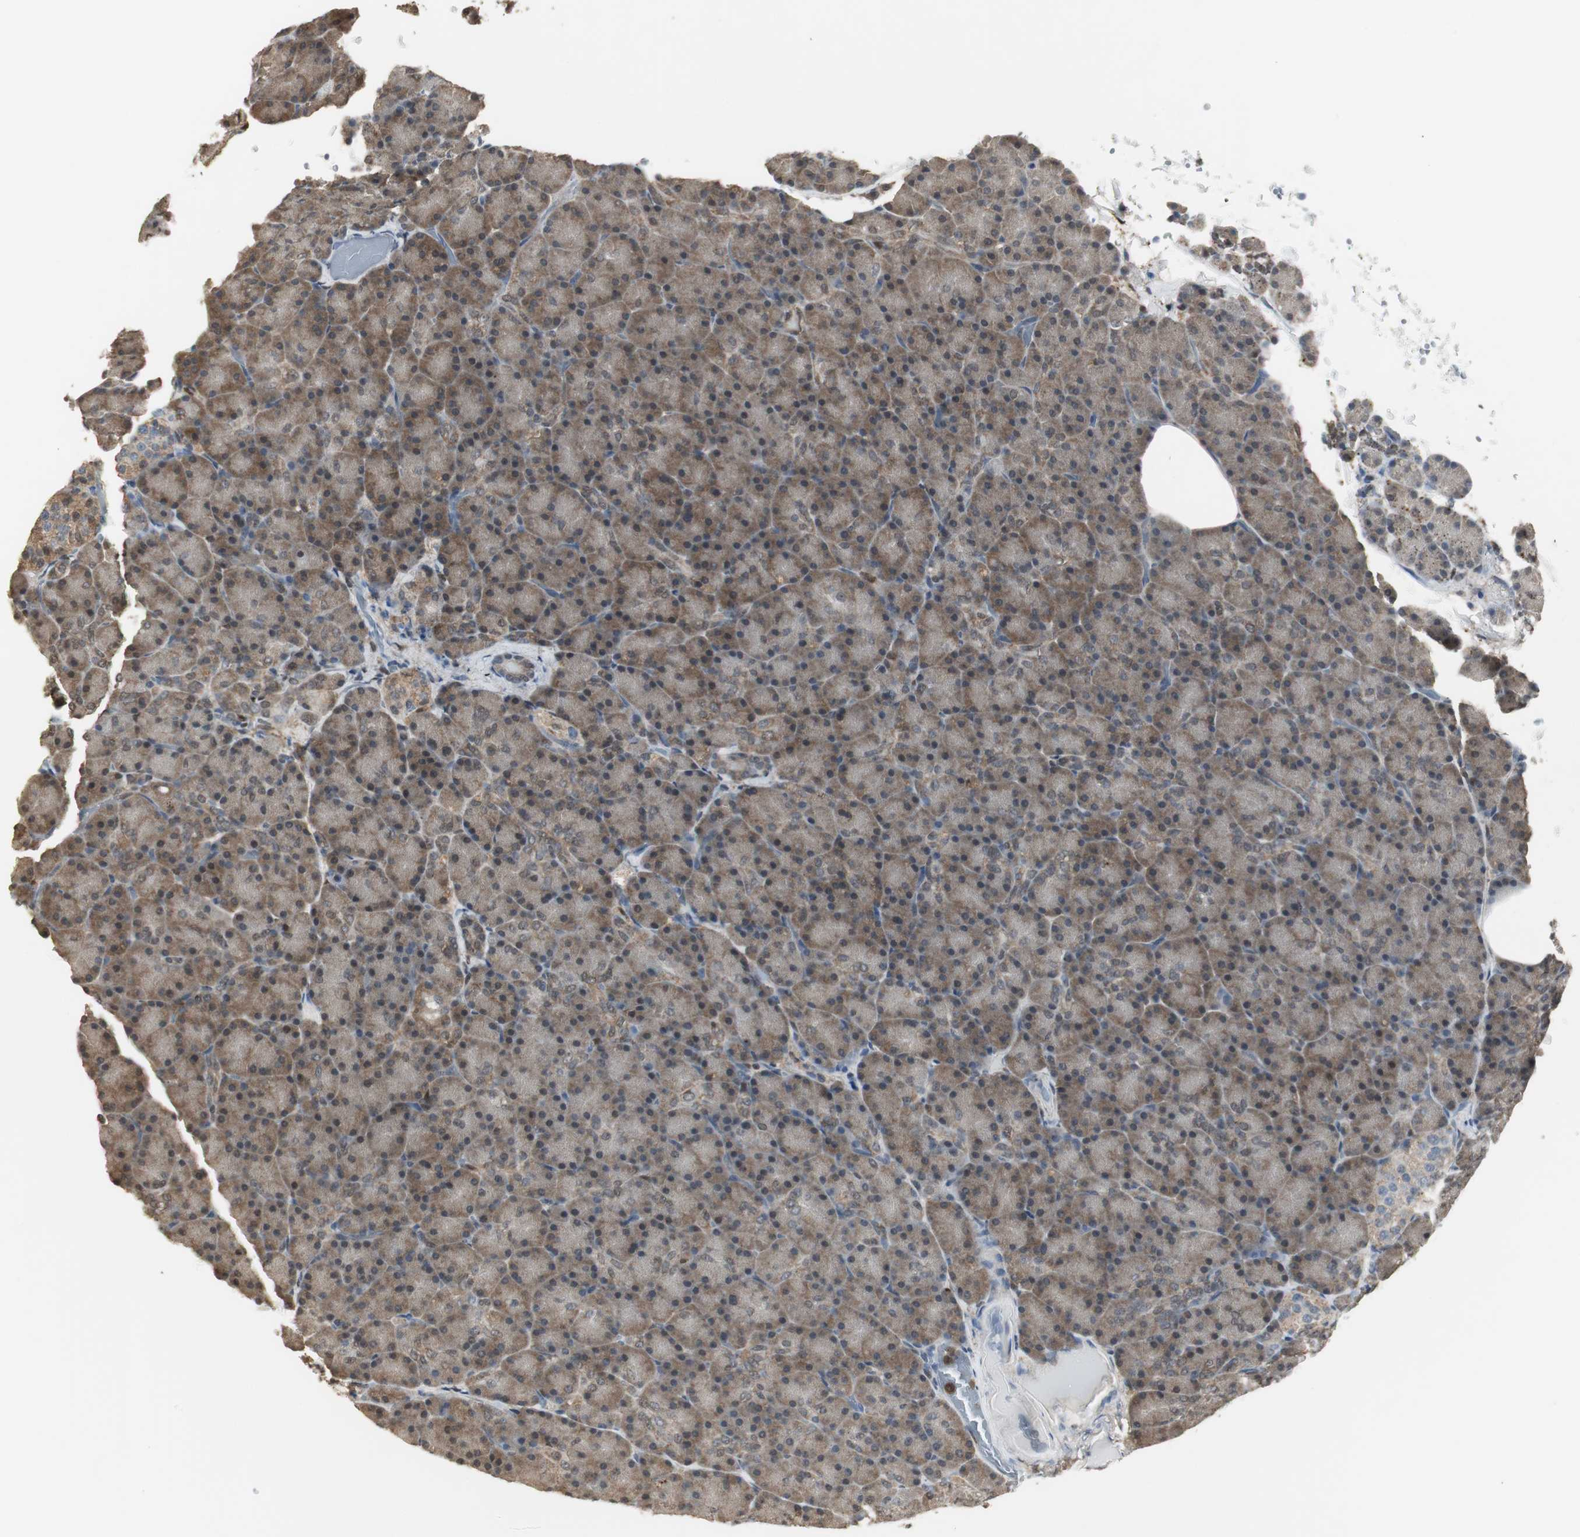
{"staining": {"intensity": "moderate", "quantity": "25%-75%", "location": "cytoplasmic/membranous"}, "tissue": "pancreas", "cell_type": "Exocrine glandular cells", "image_type": "normal", "snomed": [{"axis": "morphology", "description": "Normal tissue, NOS"}, {"axis": "topography", "description": "Pancreas"}], "caption": "Immunohistochemistry (IHC) staining of benign pancreas, which reveals medium levels of moderate cytoplasmic/membranous positivity in about 25%-75% of exocrine glandular cells indicating moderate cytoplasmic/membranous protein staining. The staining was performed using DAB (3,3'-diaminobenzidine) (brown) for protein detection and nuclei were counterstained in hematoxylin (blue).", "gene": "PLIN3", "patient": {"sex": "female", "age": 43}}